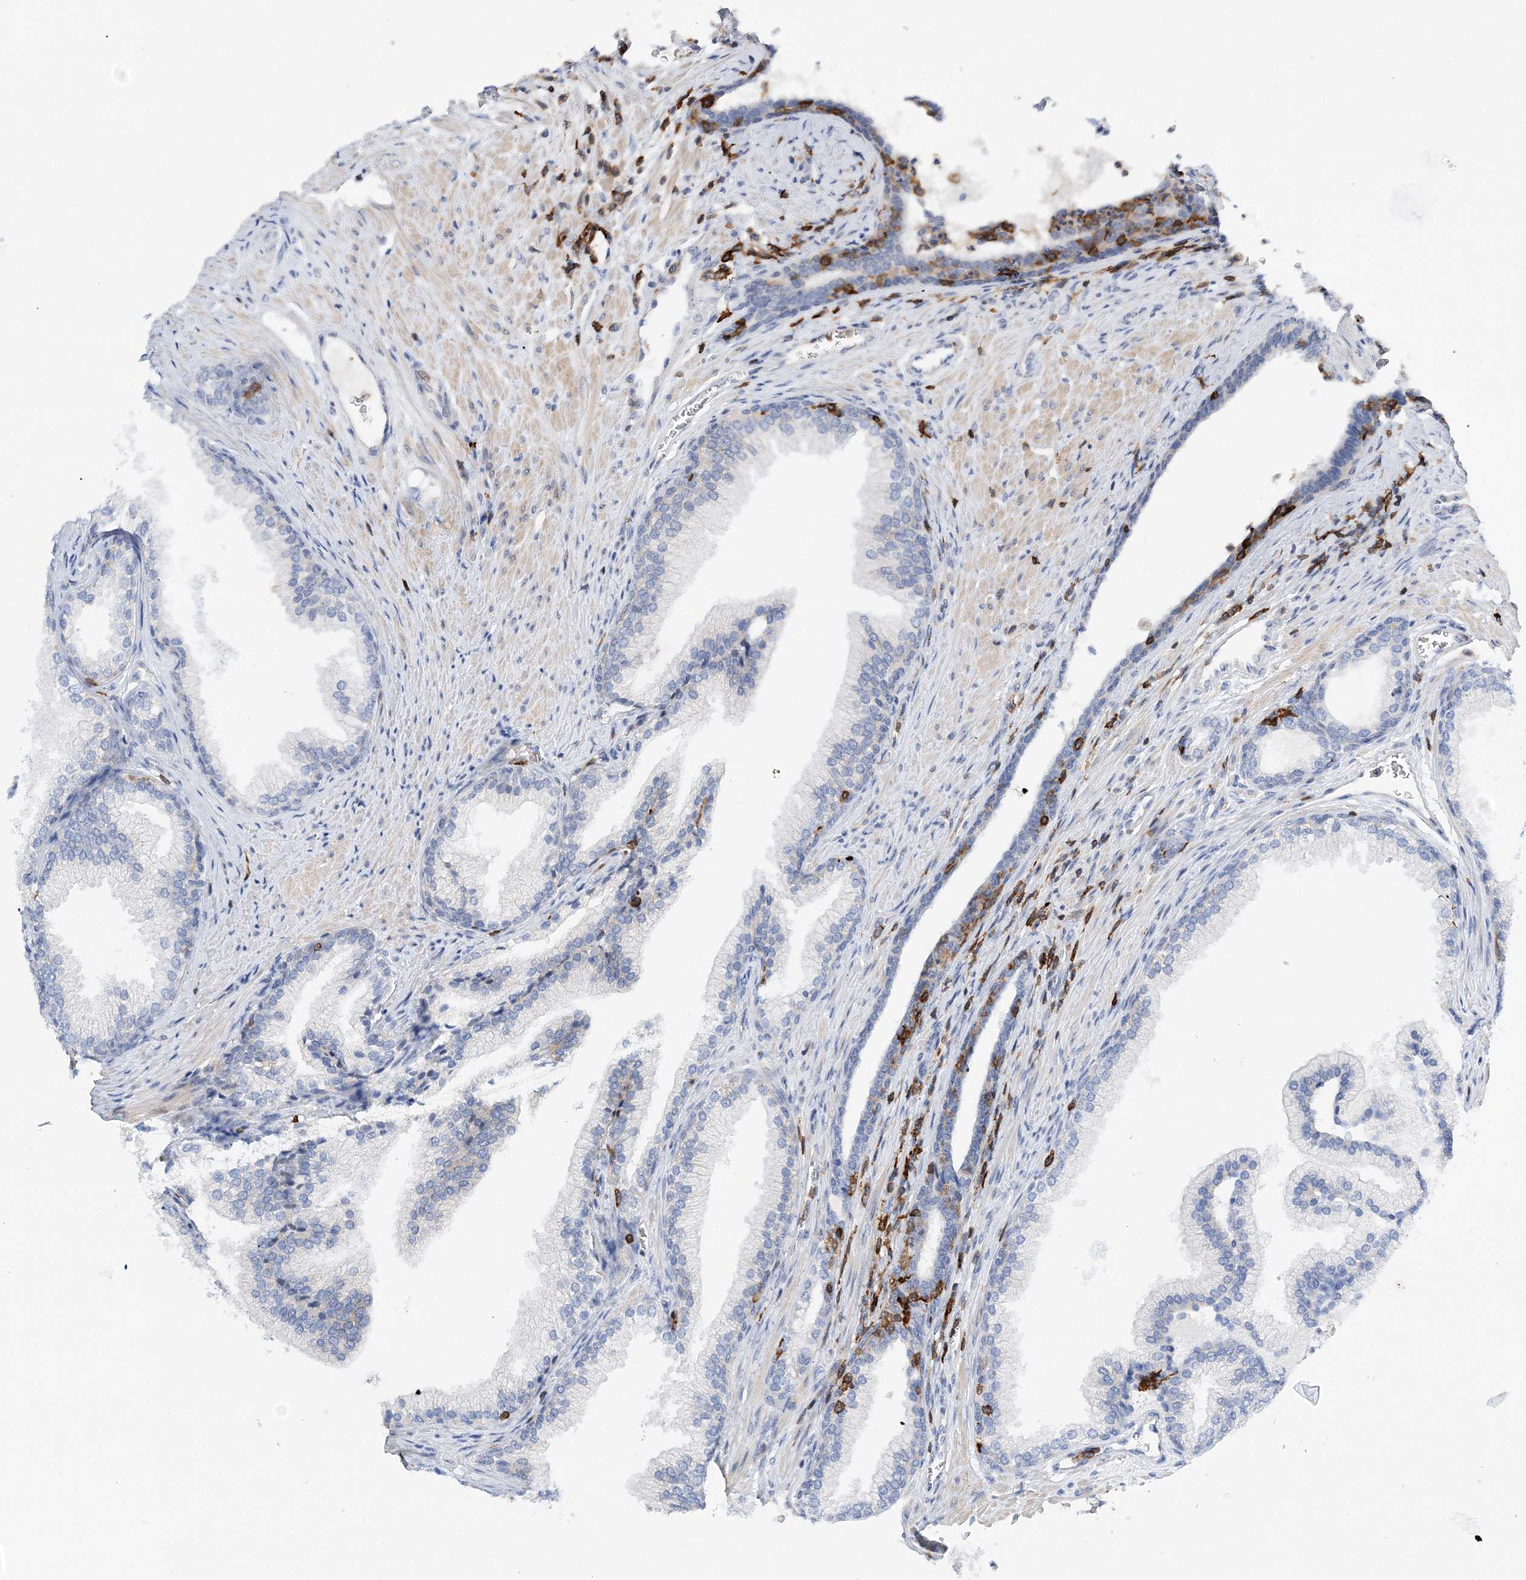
{"staining": {"intensity": "negative", "quantity": "none", "location": "none"}, "tissue": "prostate", "cell_type": "Glandular cells", "image_type": "normal", "snomed": [{"axis": "morphology", "description": "Normal tissue, NOS"}, {"axis": "topography", "description": "Prostate"}], "caption": "DAB immunohistochemical staining of benign prostate reveals no significant staining in glandular cells. (DAB IHC, high magnification).", "gene": "PRMT9", "patient": {"sex": "male", "age": 76}}